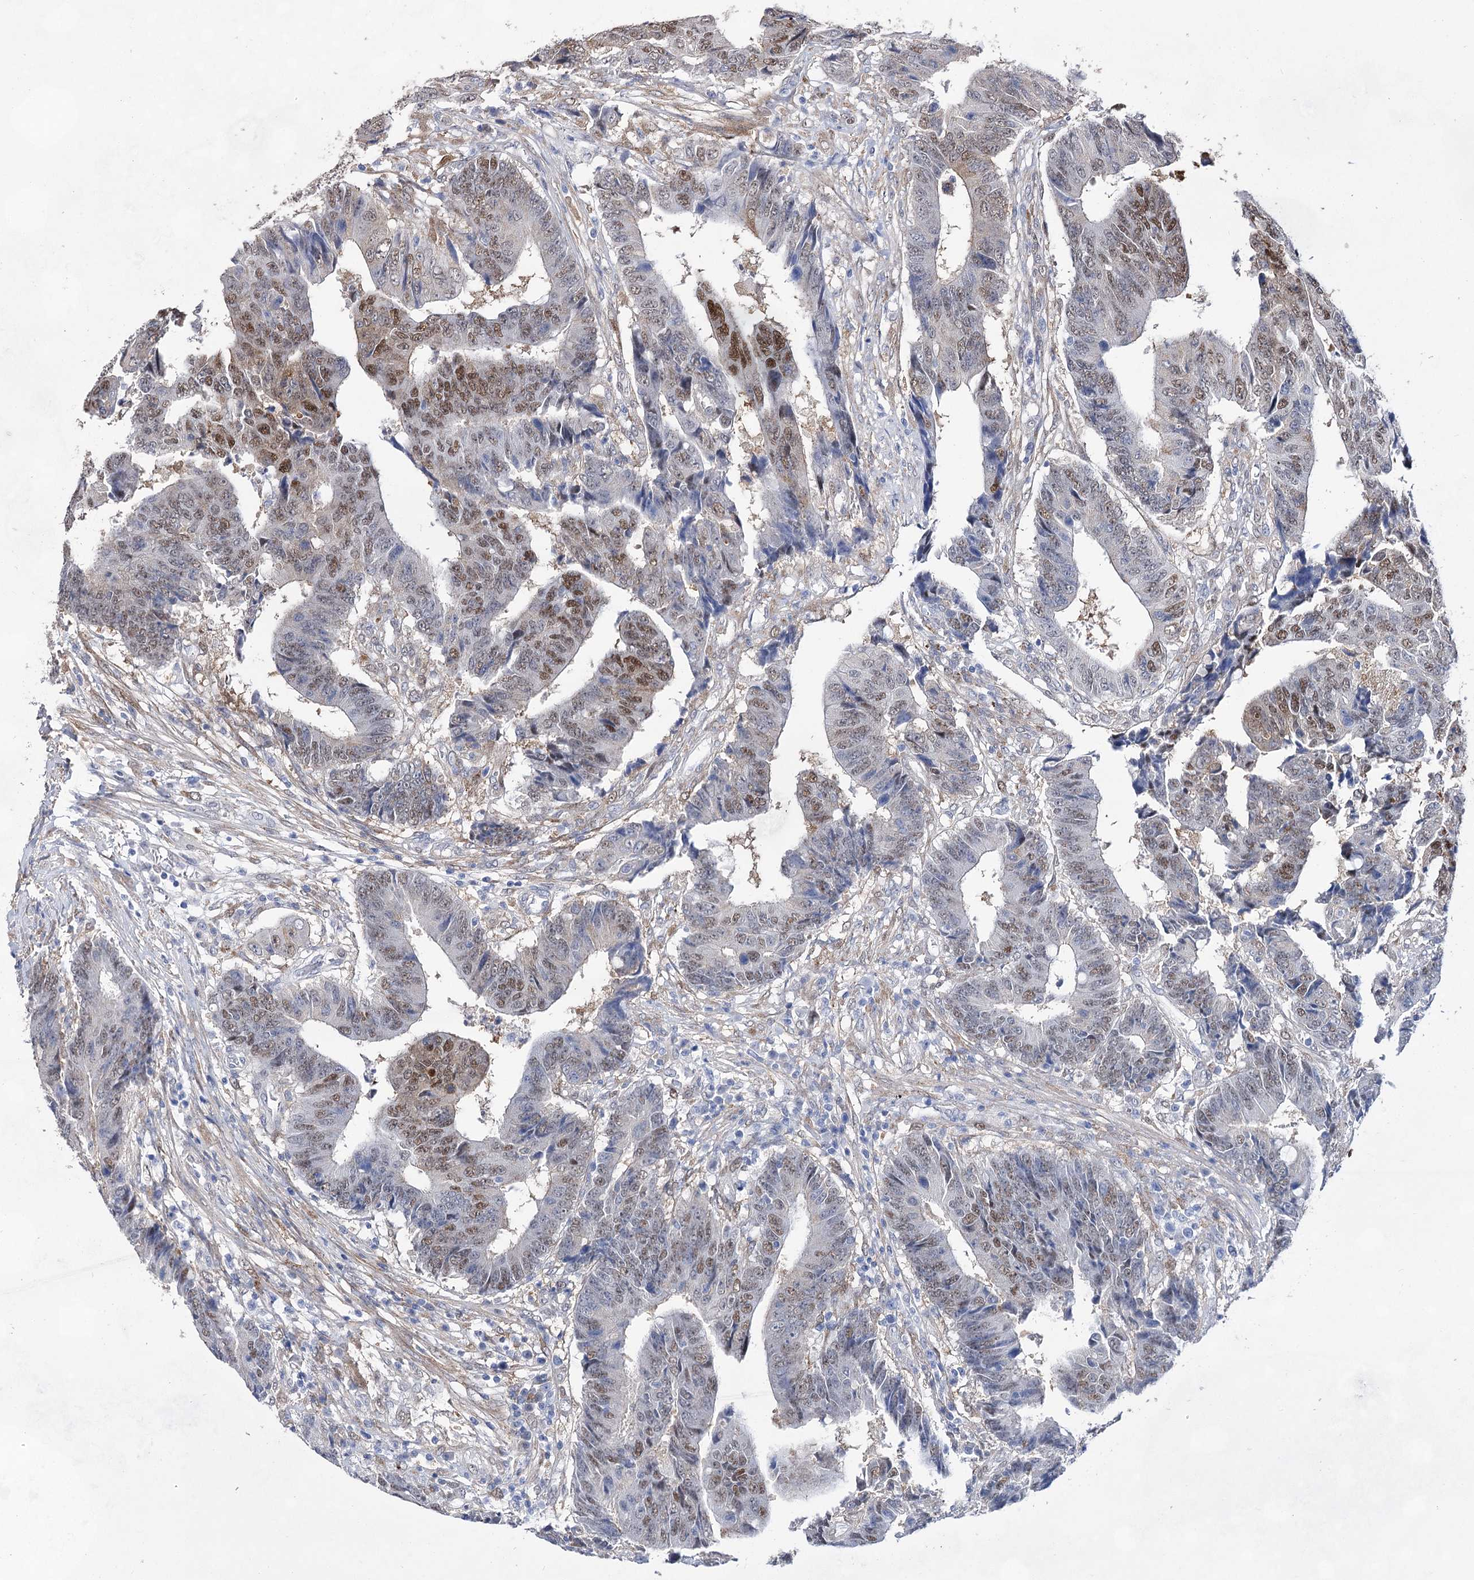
{"staining": {"intensity": "moderate", "quantity": "25%-75%", "location": "nuclear"}, "tissue": "colorectal cancer", "cell_type": "Tumor cells", "image_type": "cancer", "snomed": [{"axis": "morphology", "description": "Adenocarcinoma, NOS"}, {"axis": "topography", "description": "Rectum"}], "caption": "Moderate nuclear protein positivity is seen in about 25%-75% of tumor cells in colorectal cancer.", "gene": "UGDH", "patient": {"sex": "male", "age": 84}}